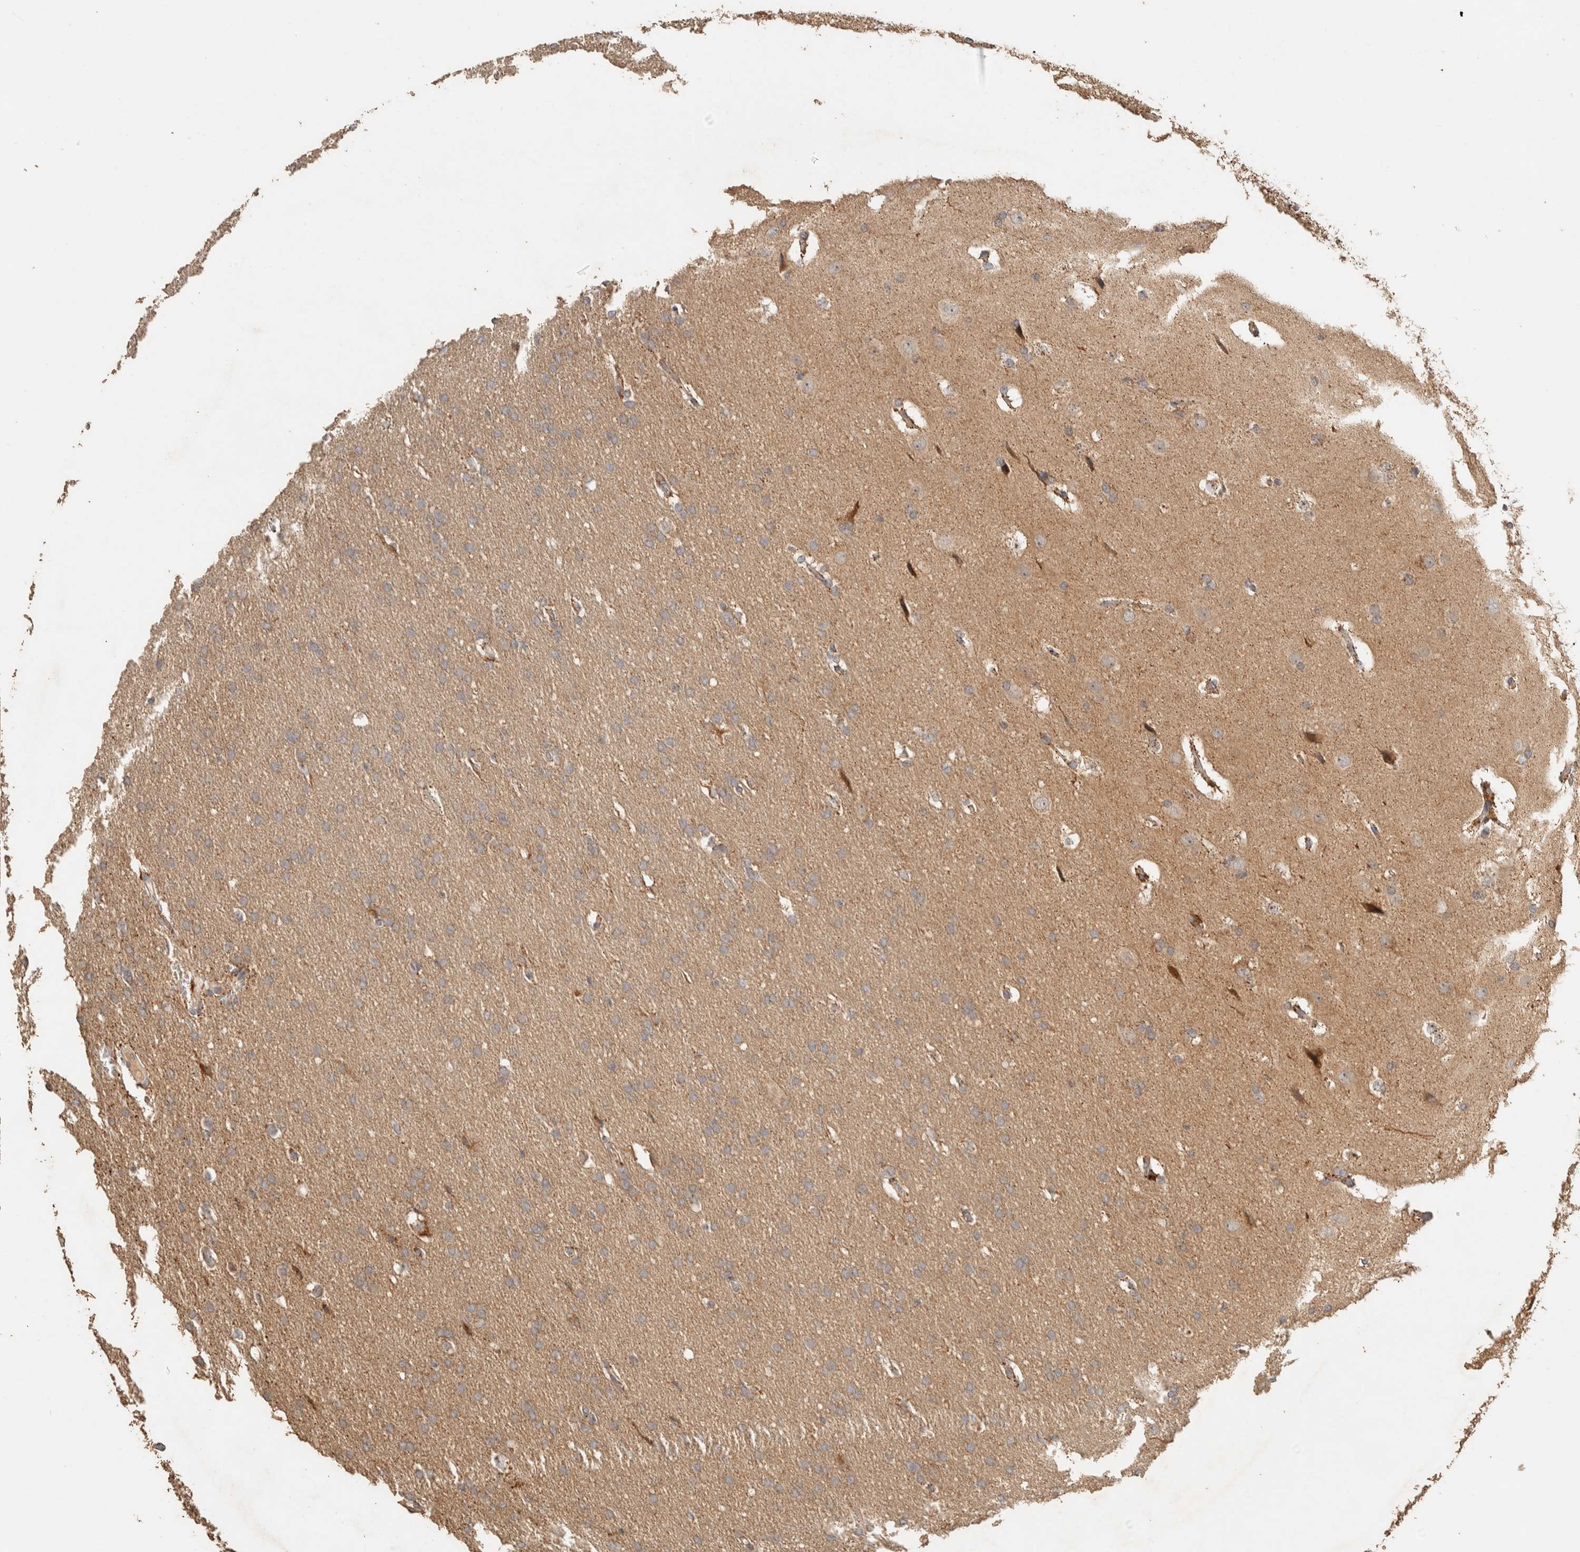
{"staining": {"intensity": "weak", "quantity": ">75%", "location": "cytoplasmic/membranous"}, "tissue": "glioma", "cell_type": "Tumor cells", "image_type": "cancer", "snomed": [{"axis": "morphology", "description": "Glioma, malignant, Low grade"}, {"axis": "topography", "description": "Brain"}], "caption": "Human glioma stained with a protein marker demonstrates weak staining in tumor cells.", "gene": "ITPA", "patient": {"sex": "female", "age": 37}}